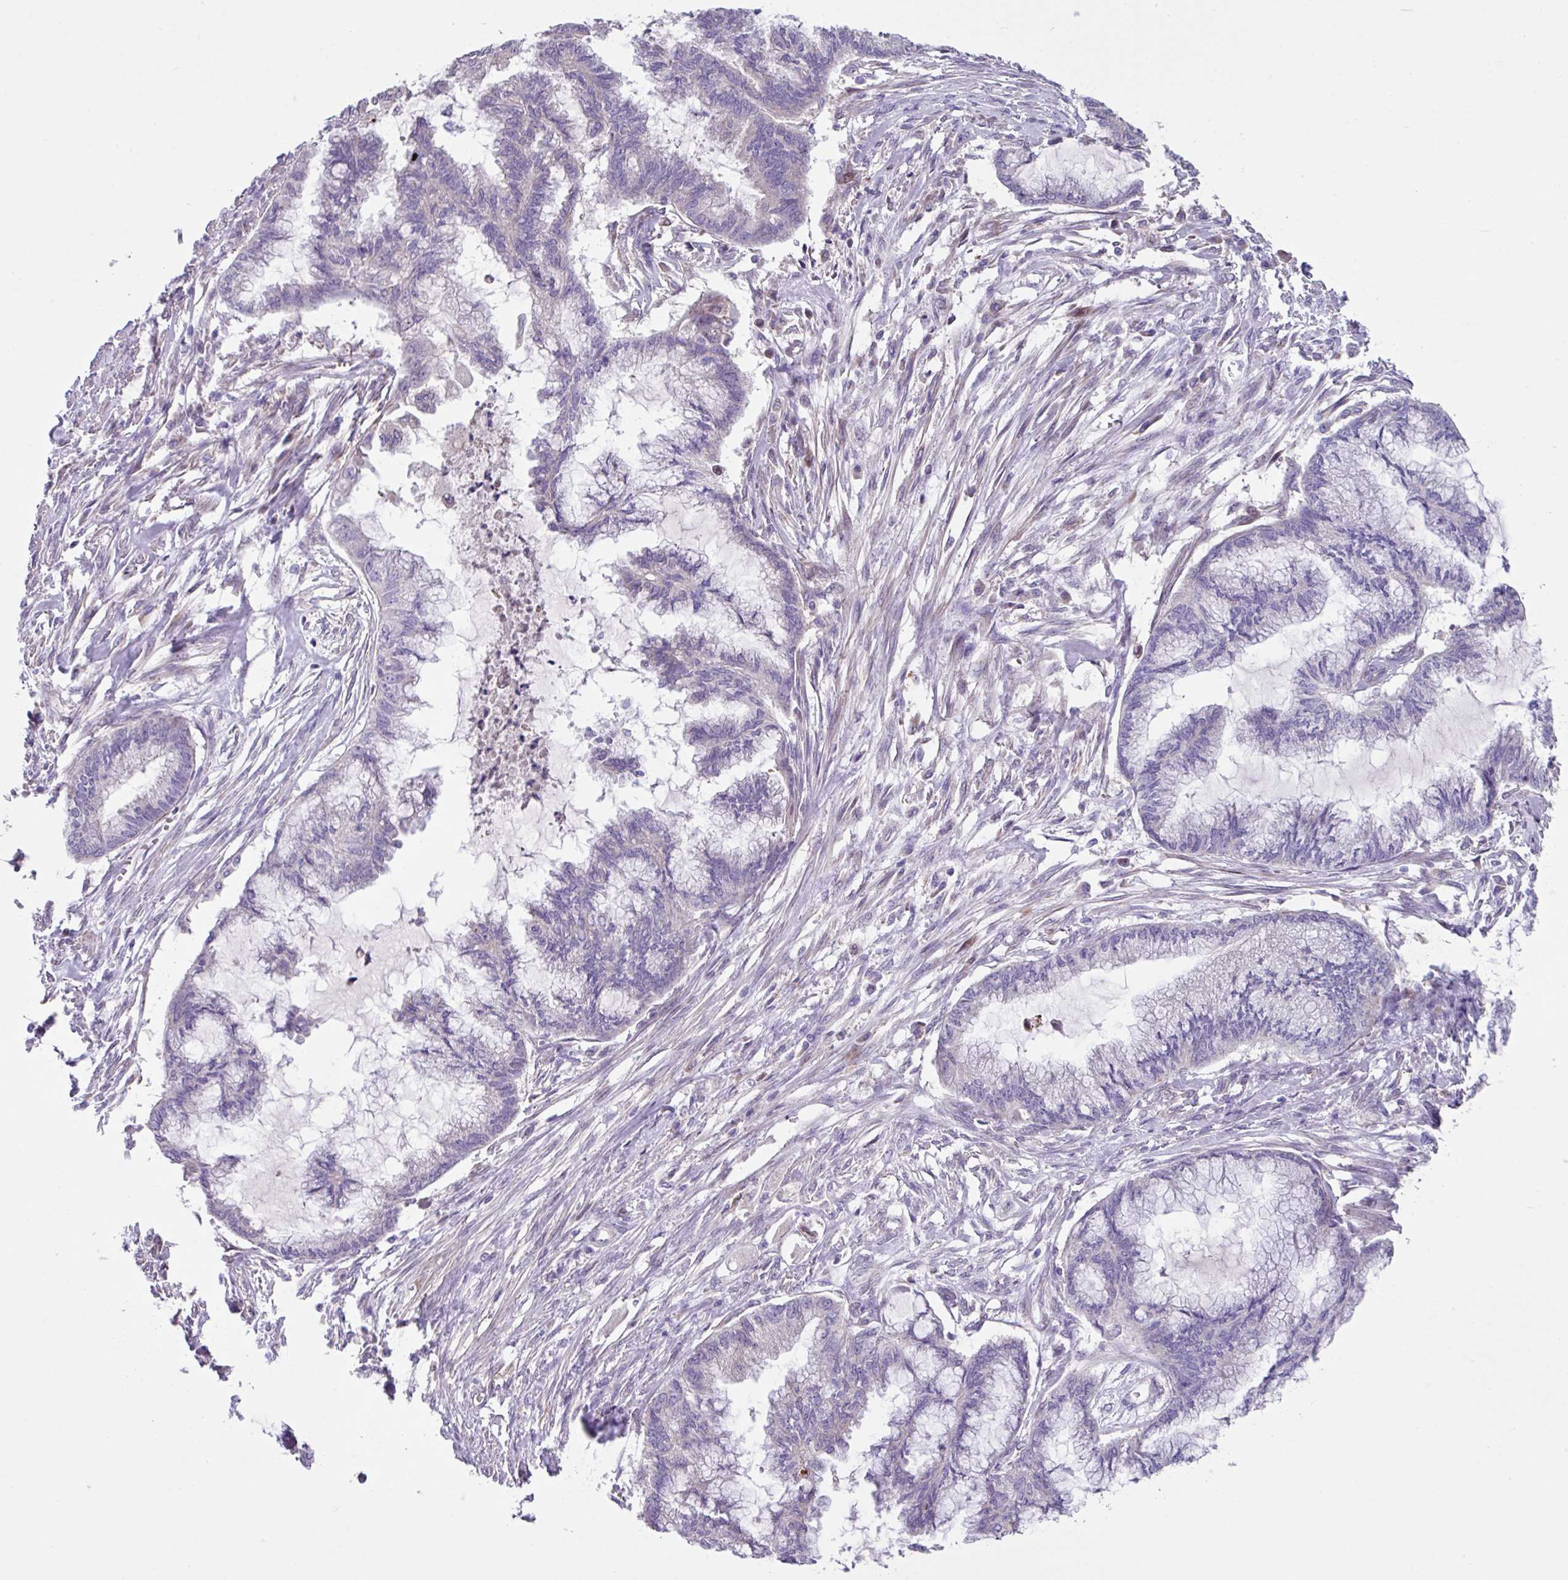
{"staining": {"intensity": "negative", "quantity": "none", "location": "none"}, "tissue": "endometrial cancer", "cell_type": "Tumor cells", "image_type": "cancer", "snomed": [{"axis": "morphology", "description": "Adenocarcinoma, NOS"}, {"axis": "topography", "description": "Endometrium"}], "caption": "Immunohistochemistry (IHC) photomicrograph of endometrial cancer stained for a protein (brown), which demonstrates no staining in tumor cells. Nuclei are stained in blue.", "gene": "IQCJ", "patient": {"sex": "female", "age": 86}}